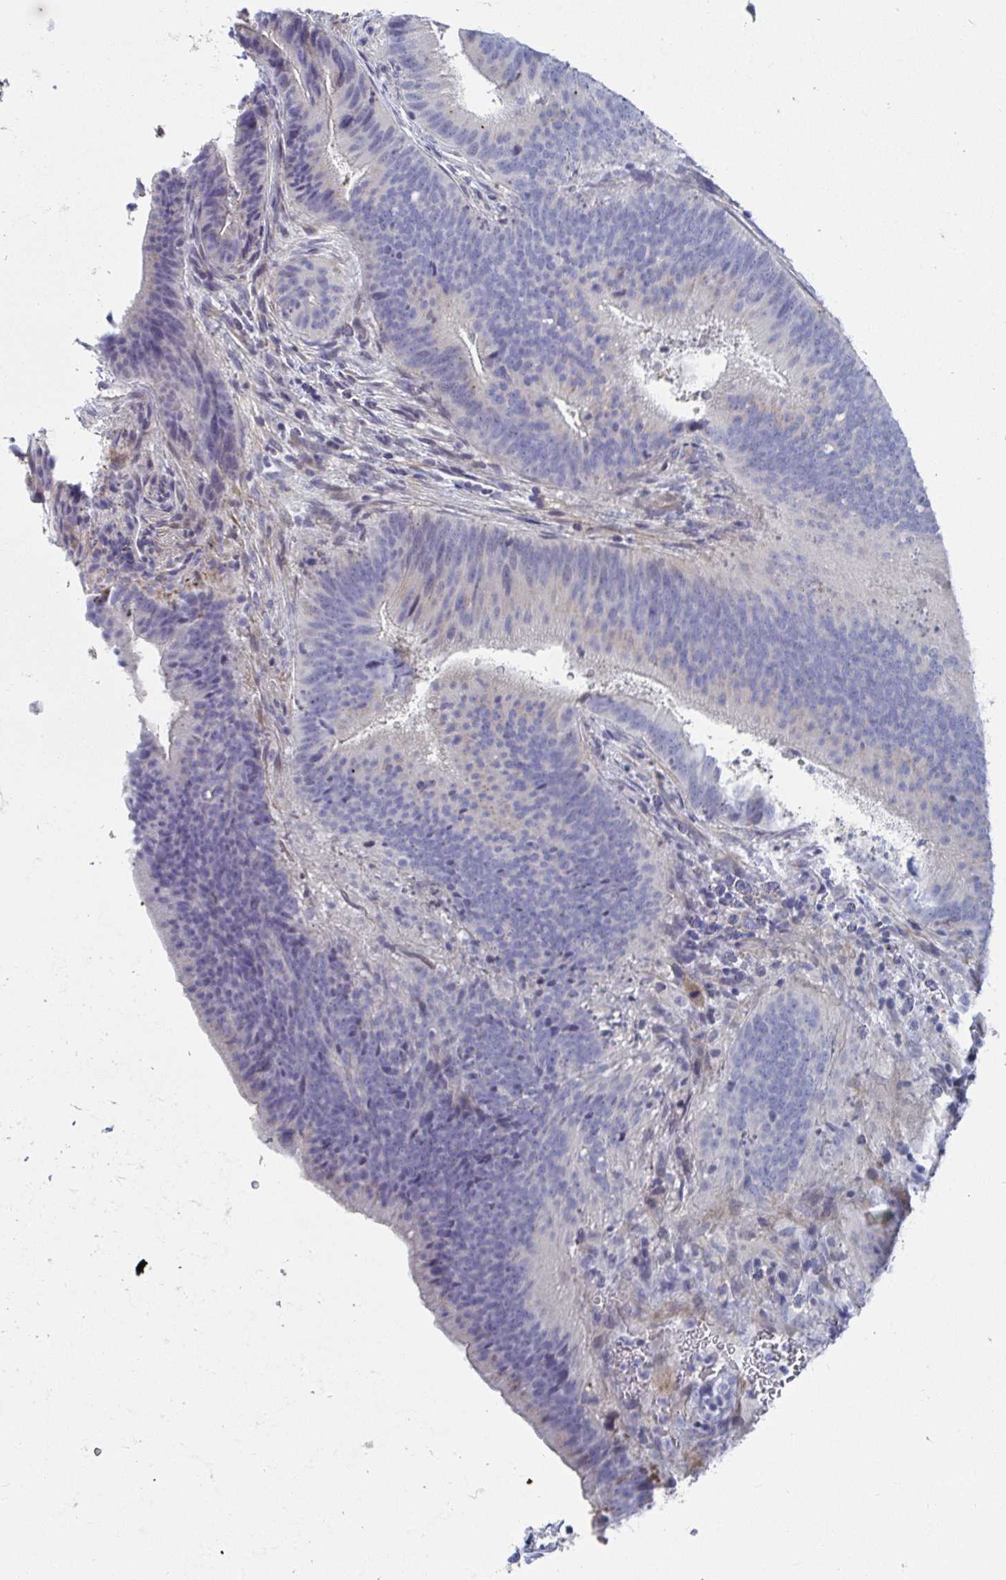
{"staining": {"intensity": "negative", "quantity": "none", "location": "none"}, "tissue": "colorectal cancer", "cell_type": "Tumor cells", "image_type": "cancer", "snomed": [{"axis": "morphology", "description": "Adenocarcinoma, NOS"}, {"axis": "topography", "description": "Colon"}], "caption": "This image is of colorectal cancer stained with immunohistochemistry (IHC) to label a protein in brown with the nuclei are counter-stained blue. There is no staining in tumor cells.", "gene": "ZFP82", "patient": {"sex": "female", "age": 43}}